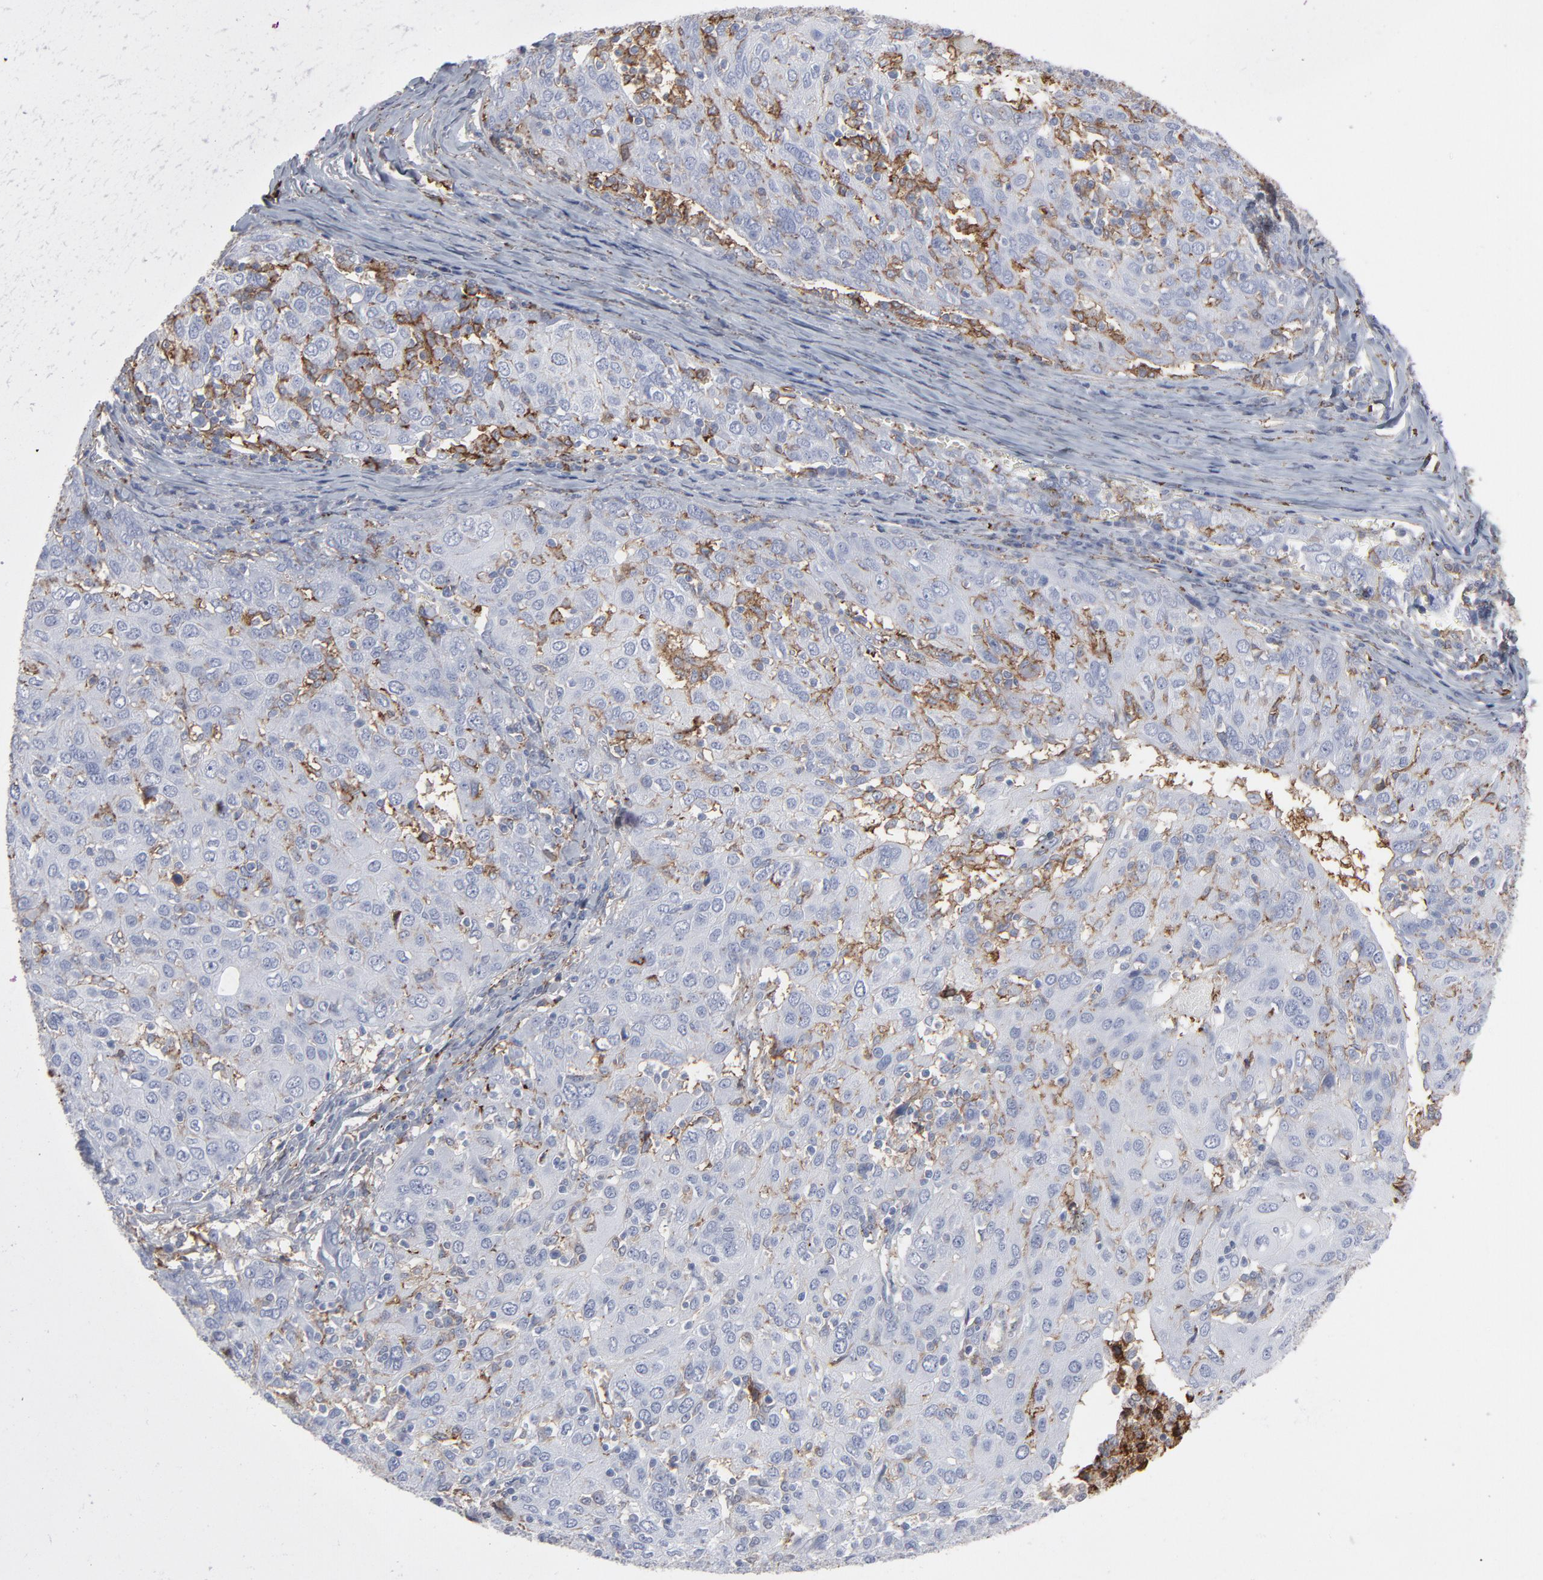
{"staining": {"intensity": "moderate", "quantity": "<25%", "location": "cytoplasmic/membranous"}, "tissue": "ovarian cancer", "cell_type": "Tumor cells", "image_type": "cancer", "snomed": [{"axis": "morphology", "description": "Carcinoma, endometroid"}, {"axis": "topography", "description": "Ovary"}], "caption": "This micrograph shows ovarian cancer (endometroid carcinoma) stained with IHC to label a protein in brown. The cytoplasmic/membranous of tumor cells show moderate positivity for the protein. Nuclei are counter-stained blue.", "gene": "ANXA5", "patient": {"sex": "female", "age": 50}}